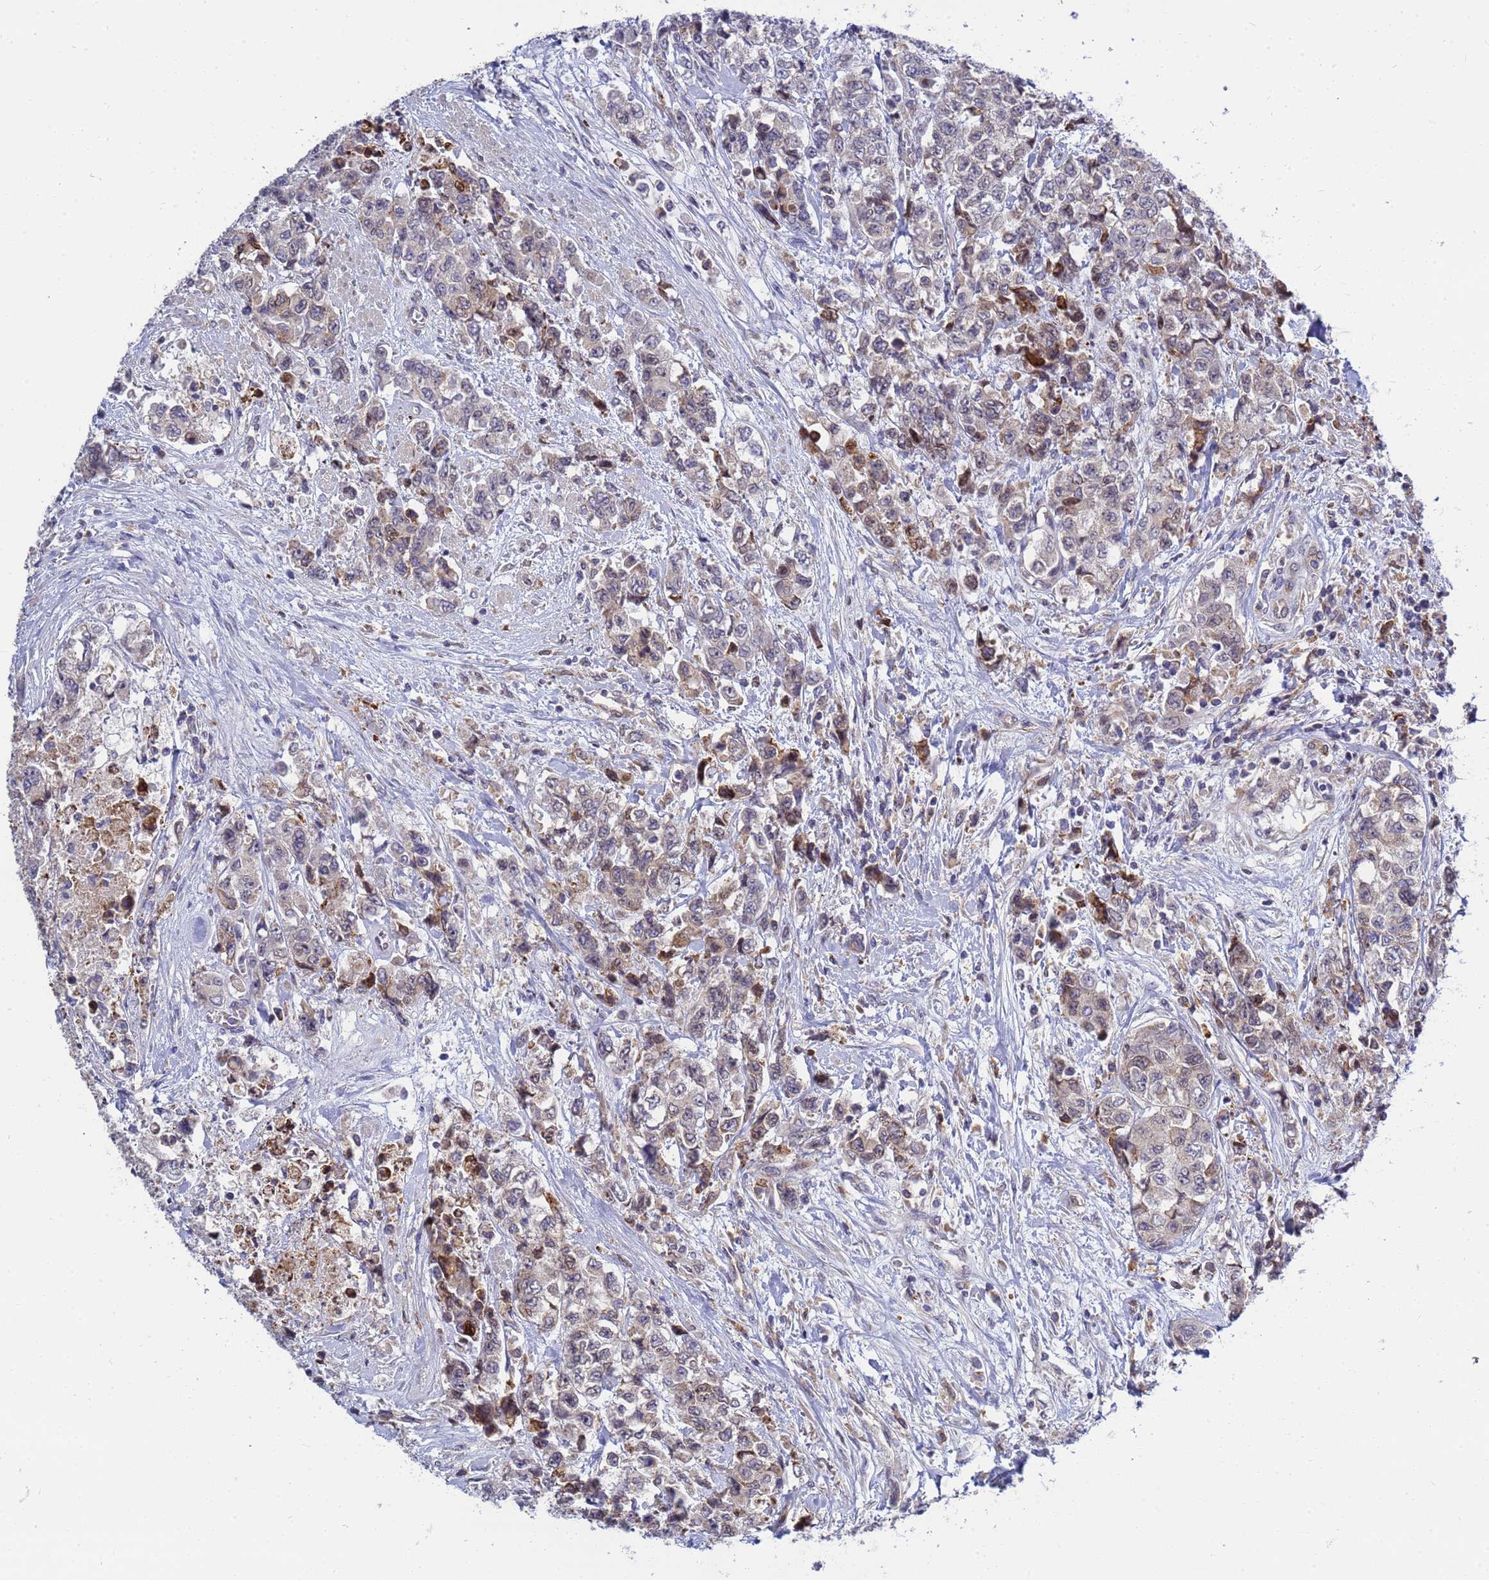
{"staining": {"intensity": "negative", "quantity": "none", "location": "none"}, "tissue": "urothelial cancer", "cell_type": "Tumor cells", "image_type": "cancer", "snomed": [{"axis": "morphology", "description": "Urothelial carcinoma, High grade"}, {"axis": "topography", "description": "Urinary bladder"}], "caption": "This is a micrograph of IHC staining of high-grade urothelial carcinoma, which shows no staining in tumor cells.", "gene": "RAPGEF4", "patient": {"sex": "female", "age": 78}}